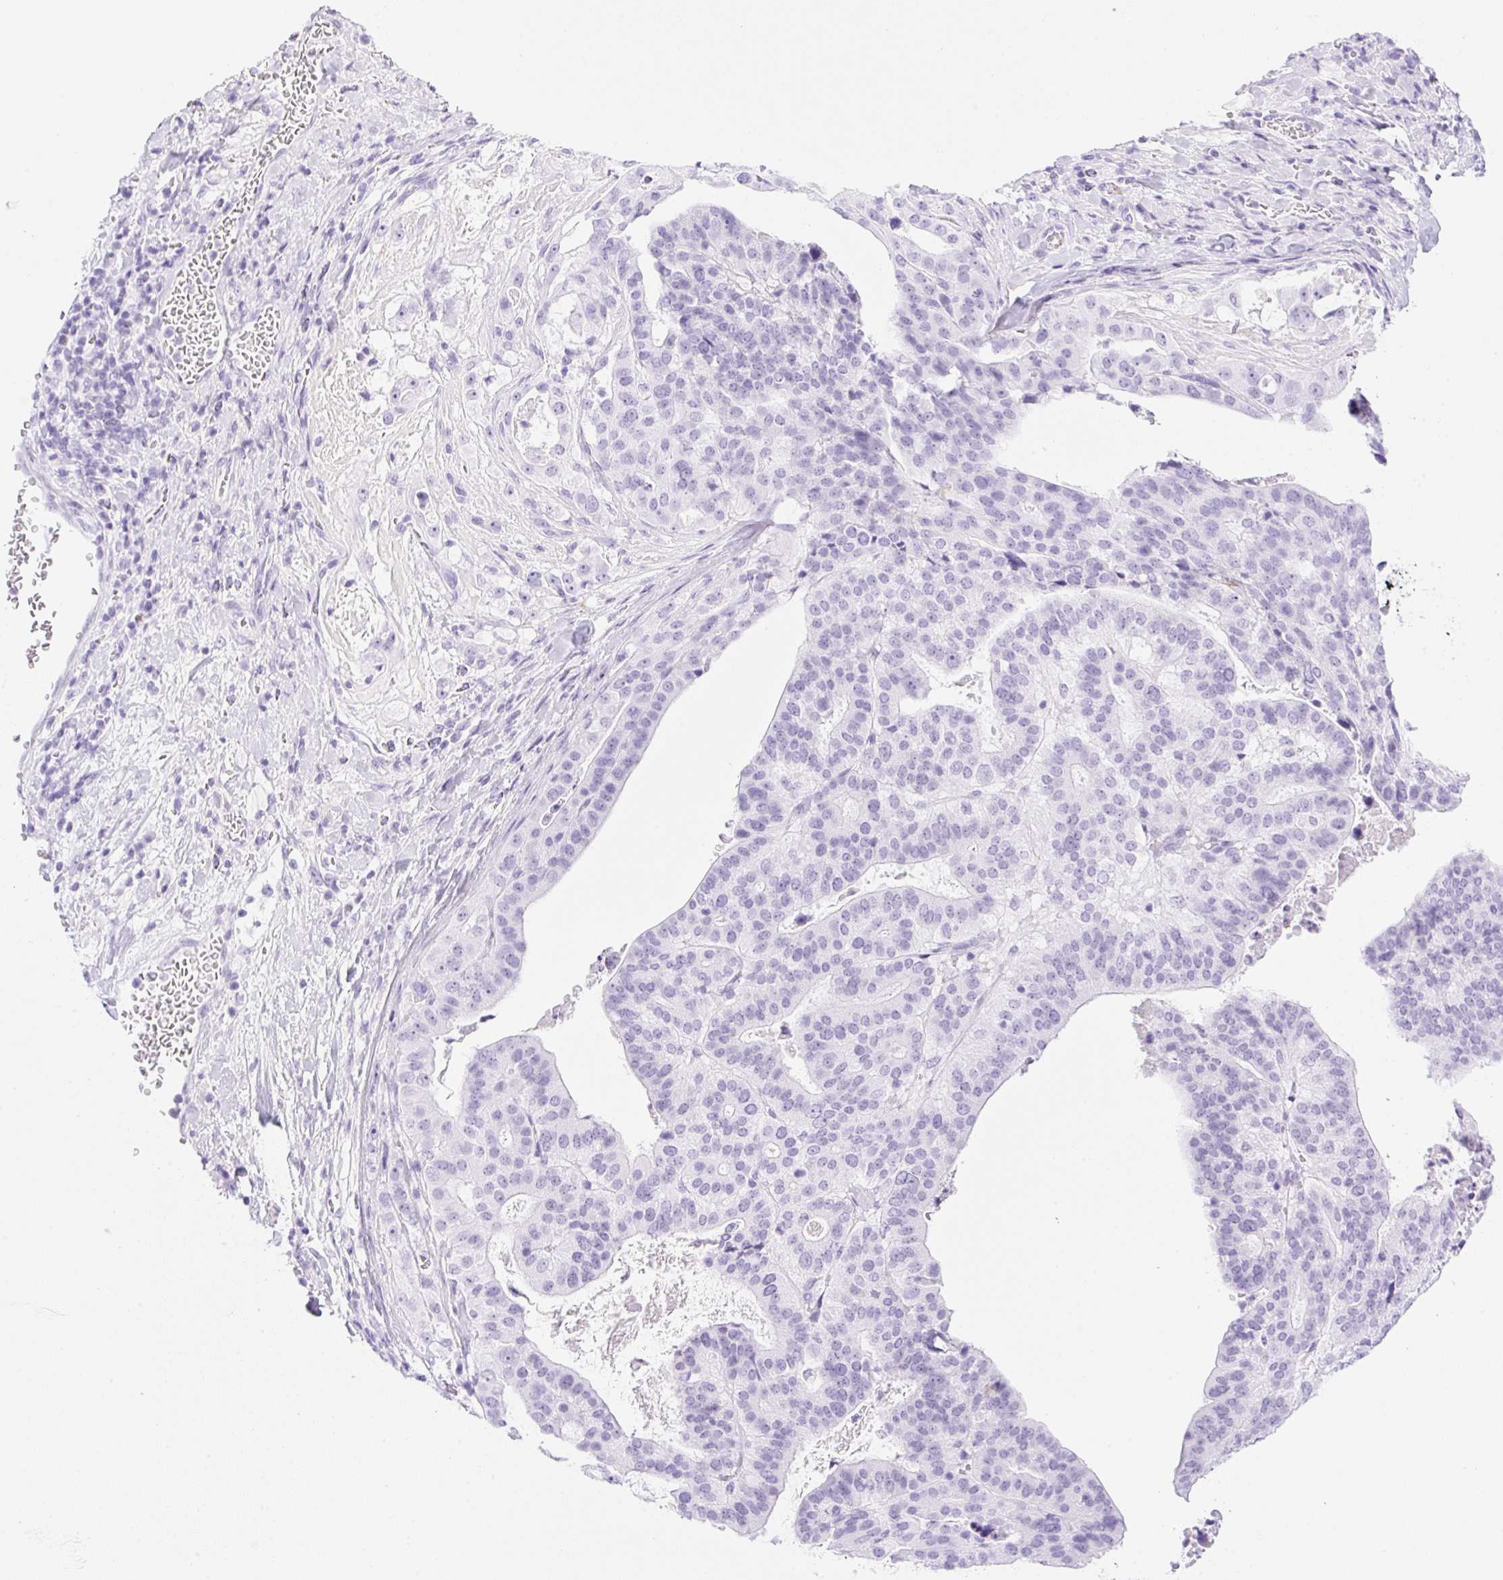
{"staining": {"intensity": "negative", "quantity": "none", "location": "none"}, "tissue": "stomach cancer", "cell_type": "Tumor cells", "image_type": "cancer", "snomed": [{"axis": "morphology", "description": "Adenocarcinoma, NOS"}, {"axis": "topography", "description": "Stomach"}], "caption": "This is an IHC image of stomach cancer (adenocarcinoma). There is no staining in tumor cells.", "gene": "SPRR4", "patient": {"sex": "male", "age": 48}}